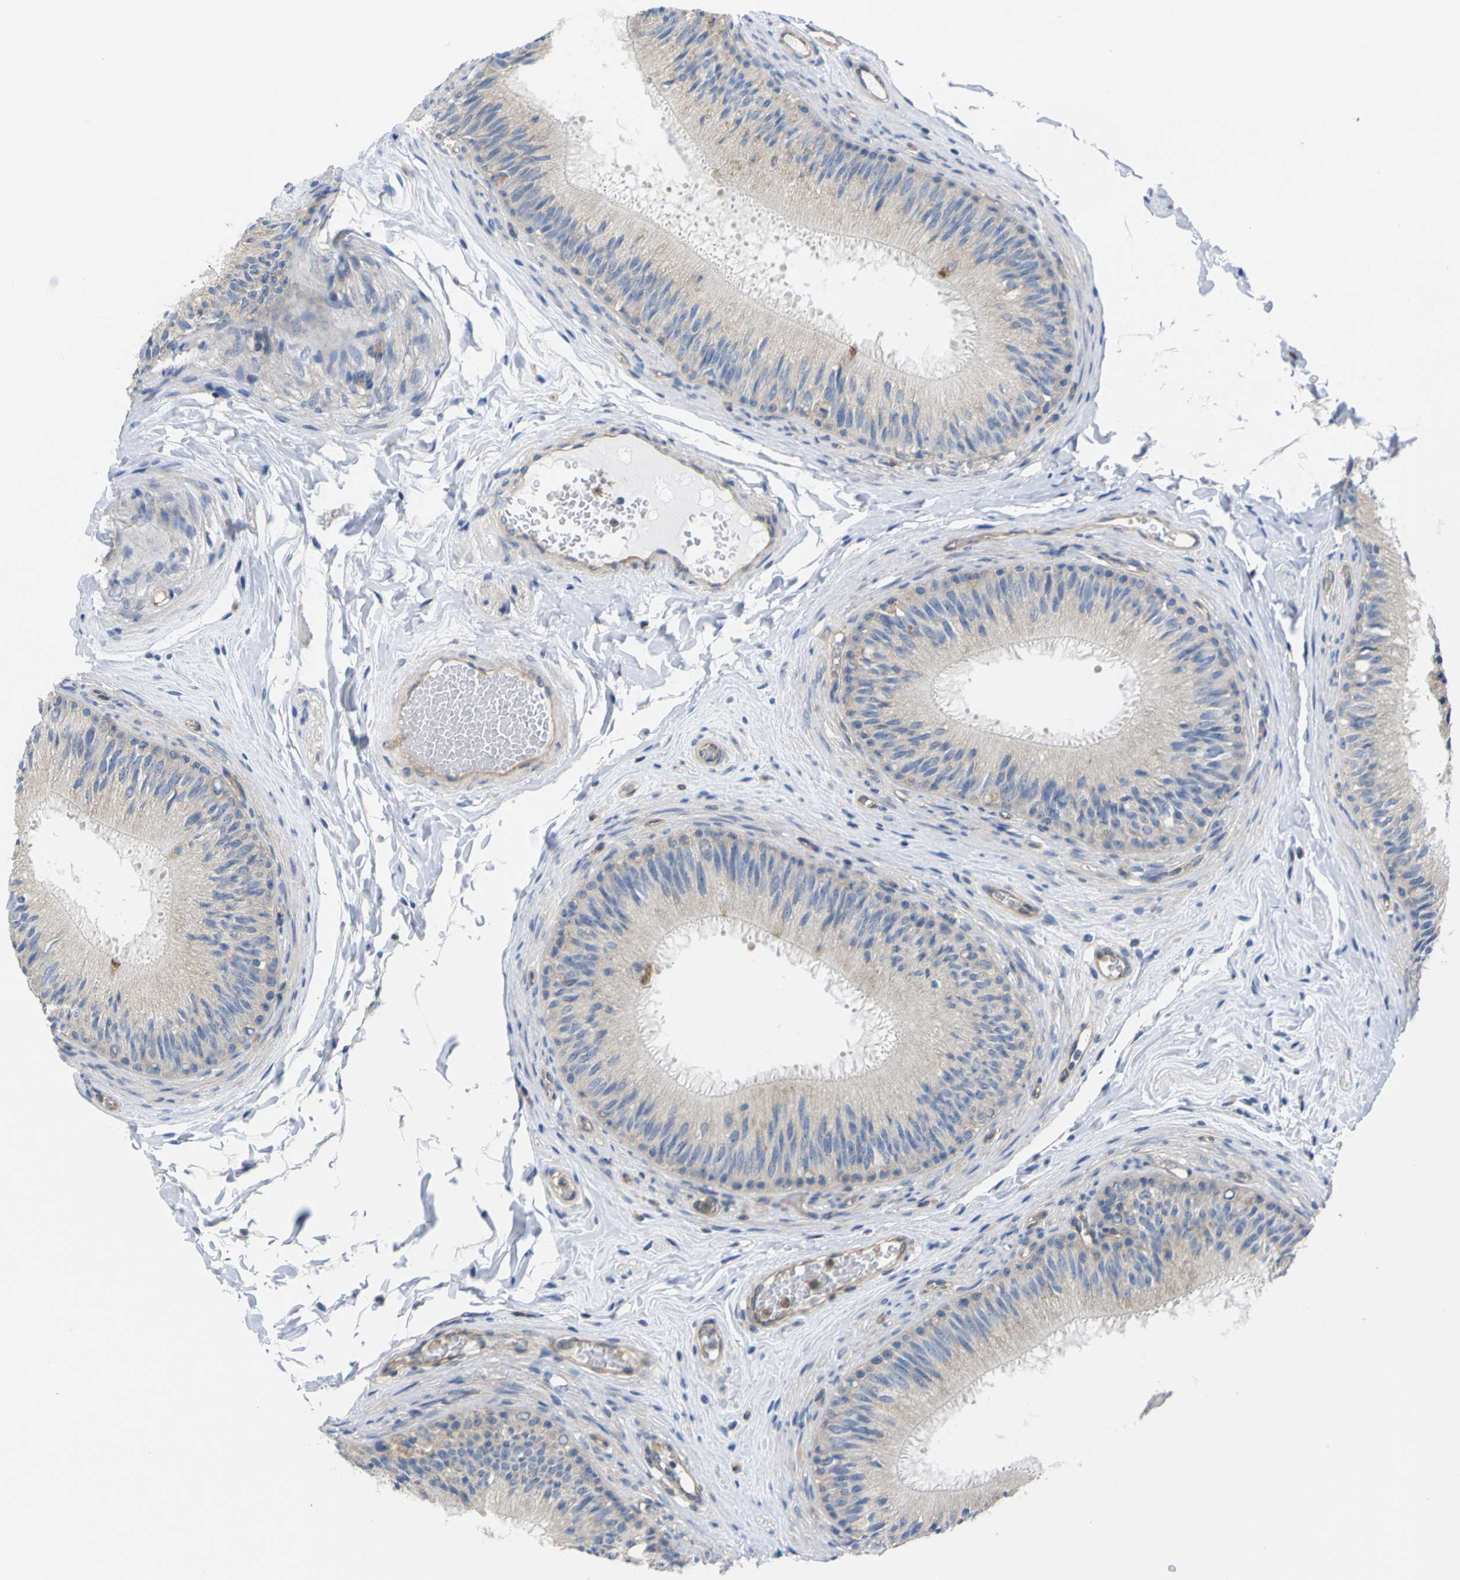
{"staining": {"intensity": "weak", "quantity": "<25%", "location": "cytoplasmic/membranous"}, "tissue": "epididymis", "cell_type": "Glandular cells", "image_type": "normal", "snomed": [{"axis": "morphology", "description": "Normal tissue, NOS"}, {"axis": "topography", "description": "Testis"}, {"axis": "topography", "description": "Epididymis"}], "caption": "Immunohistochemistry histopathology image of unremarkable epididymis: human epididymis stained with DAB (3,3'-diaminobenzidine) reveals no significant protein positivity in glandular cells. (Immunohistochemistry, brightfield microscopy, high magnification).", "gene": "USH1C", "patient": {"sex": "male", "age": 36}}